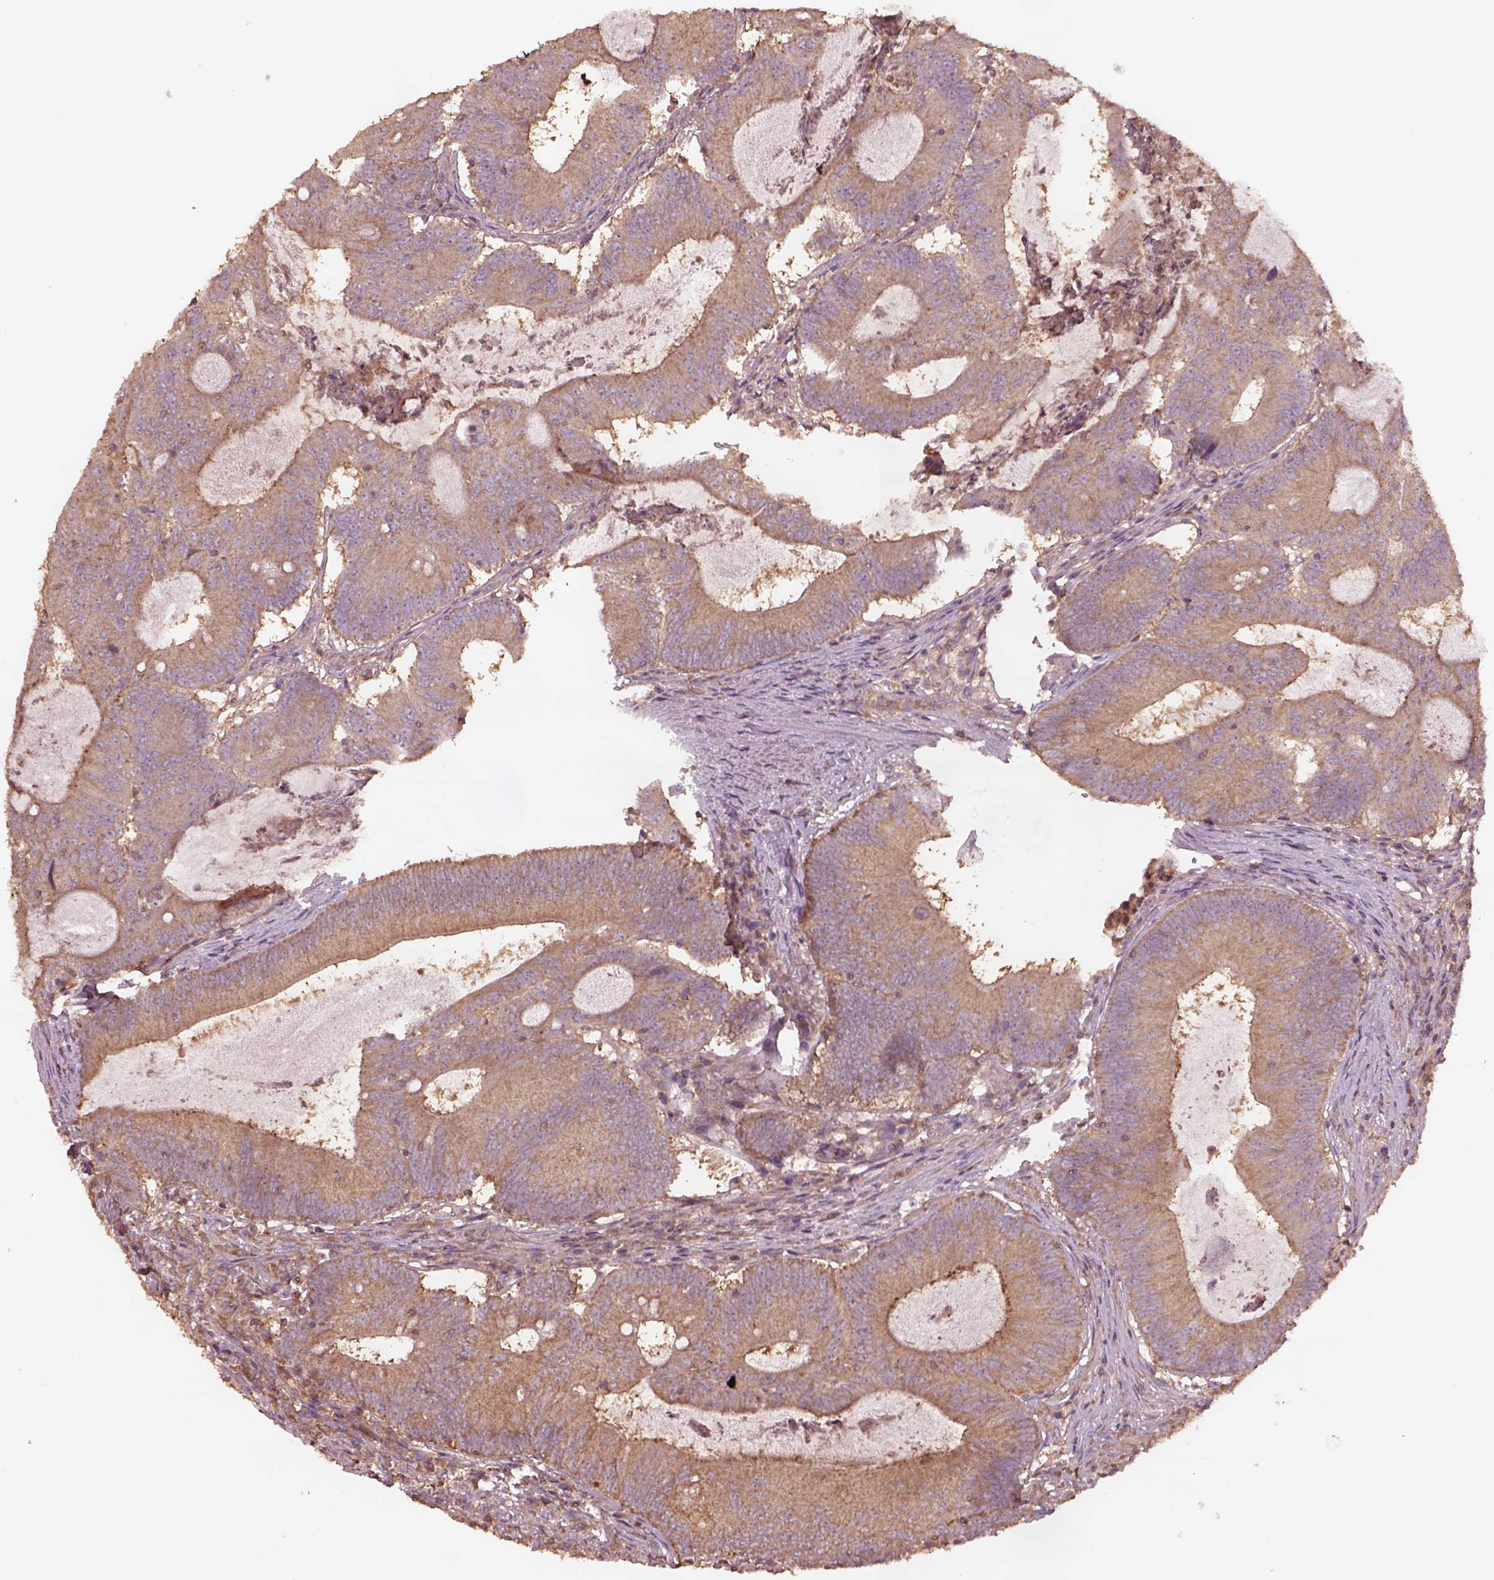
{"staining": {"intensity": "moderate", "quantity": "25%-75%", "location": "cytoplasmic/membranous"}, "tissue": "colorectal cancer", "cell_type": "Tumor cells", "image_type": "cancer", "snomed": [{"axis": "morphology", "description": "Adenocarcinoma, NOS"}, {"axis": "topography", "description": "Colon"}], "caption": "An immunohistochemistry micrograph of neoplastic tissue is shown. Protein staining in brown highlights moderate cytoplasmic/membranous positivity in colorectal cancer (adenocarcinoma) within tumor cells. Ihc stains the protein in brown and the nuclei are stained blue.", "gene": "TRADD", "patient": {"sex": "female", "age": 70}}